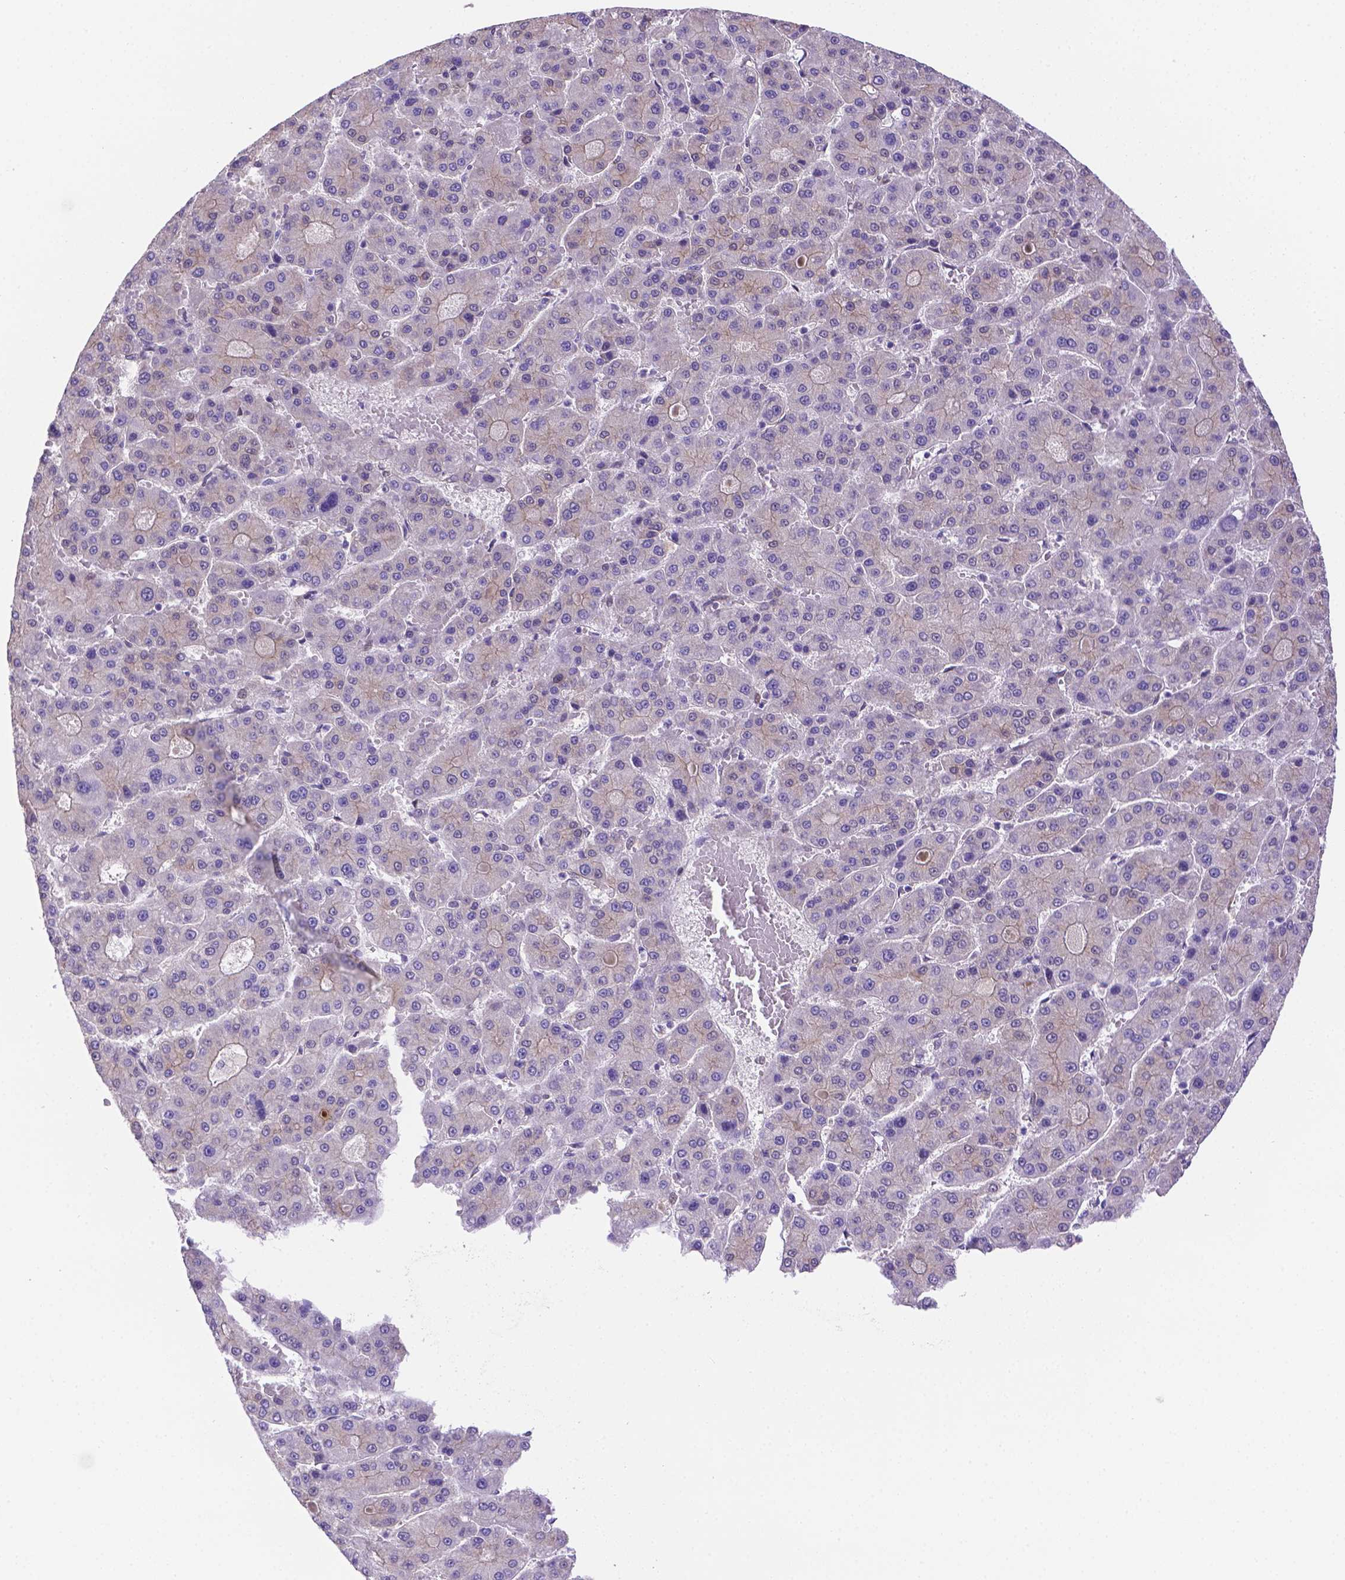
{"staining": {"intensity": "negative", "quantity": "none", "location": "none"}, "tissue": "liver cancer", "cell_type": "Tumor cells", "image_type": "cancer", "snomed": [{"axis": "morphology", "description": "Carcinoma, Hepatocellular, NOS"}, {"axis": "topography", "description": "Liver"}], "caption": "Immunohistochemistry (IHC) histopathology image of human hepatocellular carcinoma (liver) stained for a protein (brown), which reveals no positivity in tumor cells.", "gene": "YAP1", "patient": {"sex": "male", "age": 70}}